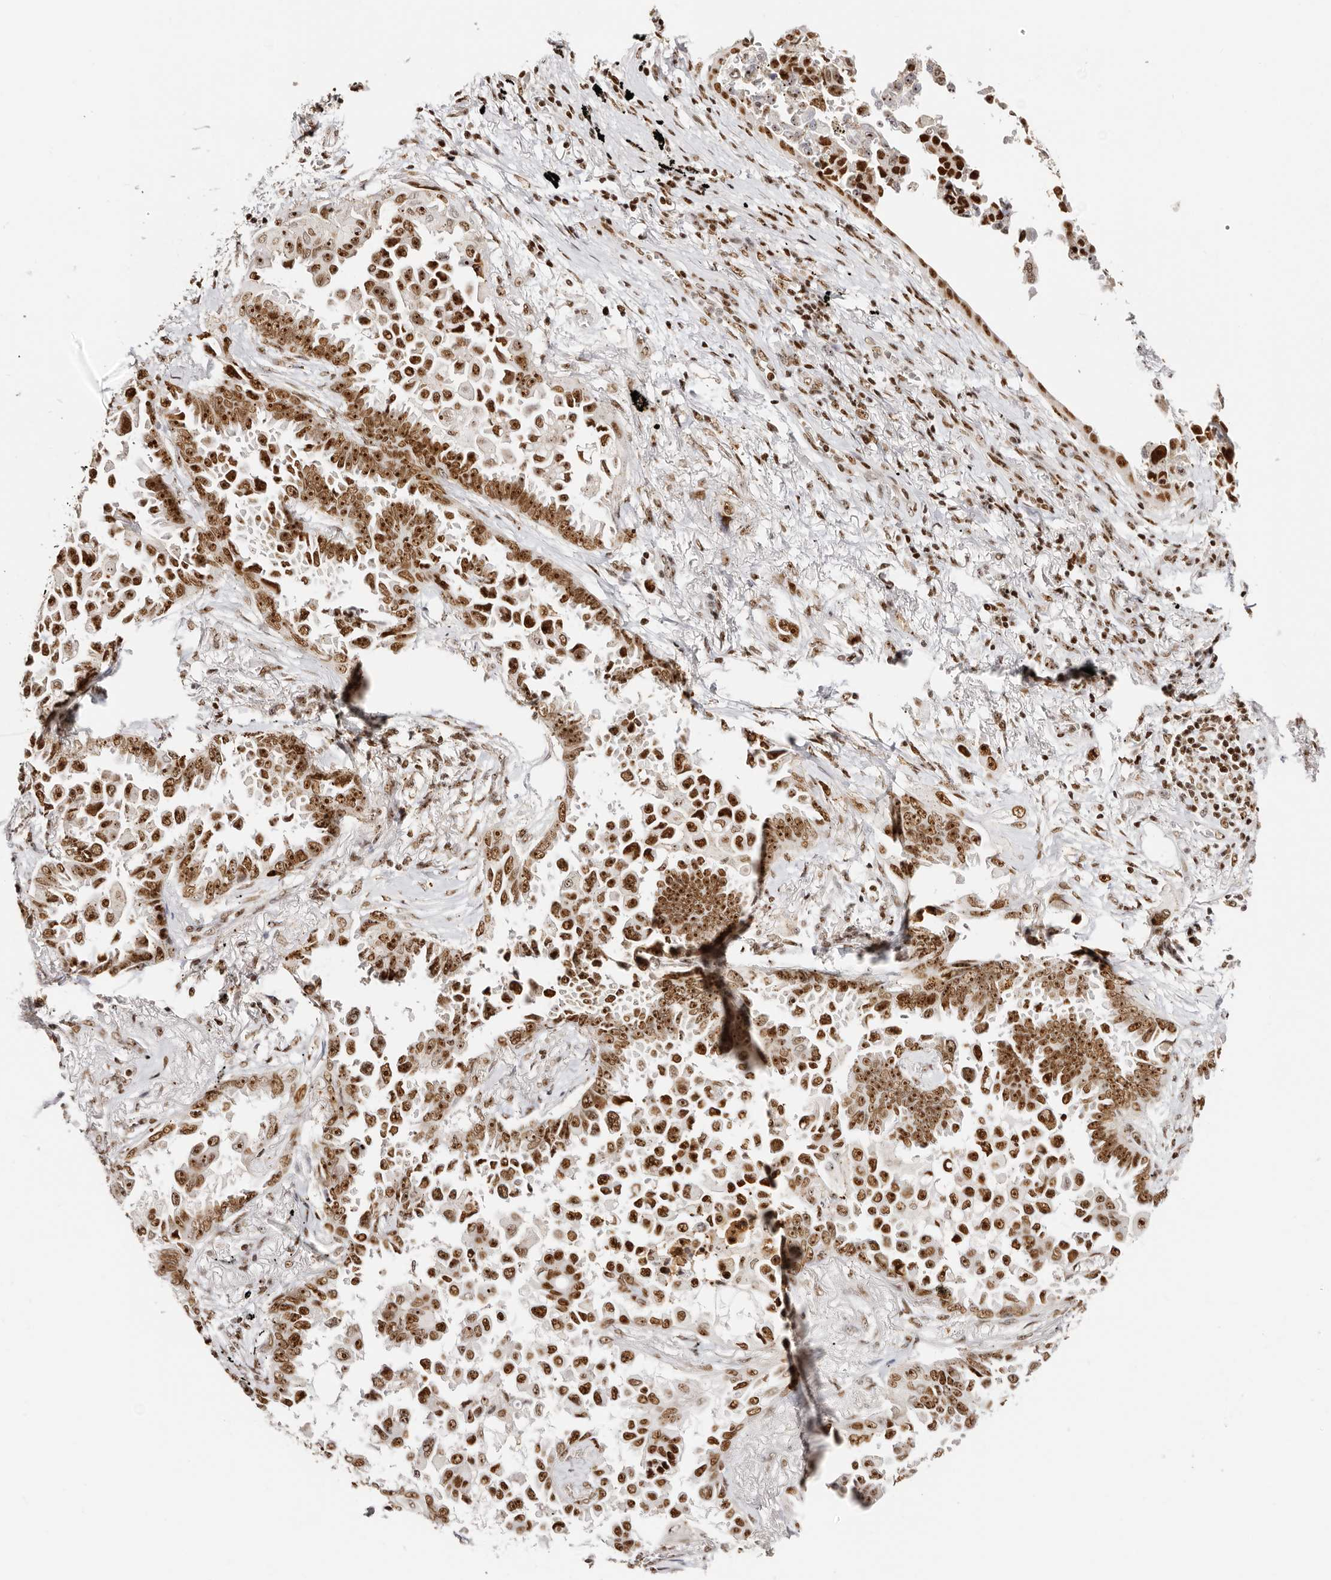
{"staining": {"intensity": "strong", "quantity": ">75%", "location": "nuclear"}, "tissue": "lung cancer", "cell_type": "Tumor cells", "image_type": "cancer", "snomed": [{"axis": "morphology", "description": "Adenocarcinoma, NOS"}, {"axis": "topography", "description": "Lung"}], "caption": "Tumor cells reveal high levels of strong nuclear staining in about >75% of cells in human lung cancer.", "gene": "IQGAP3", "patient": {"sex": "female", "age": 67}}